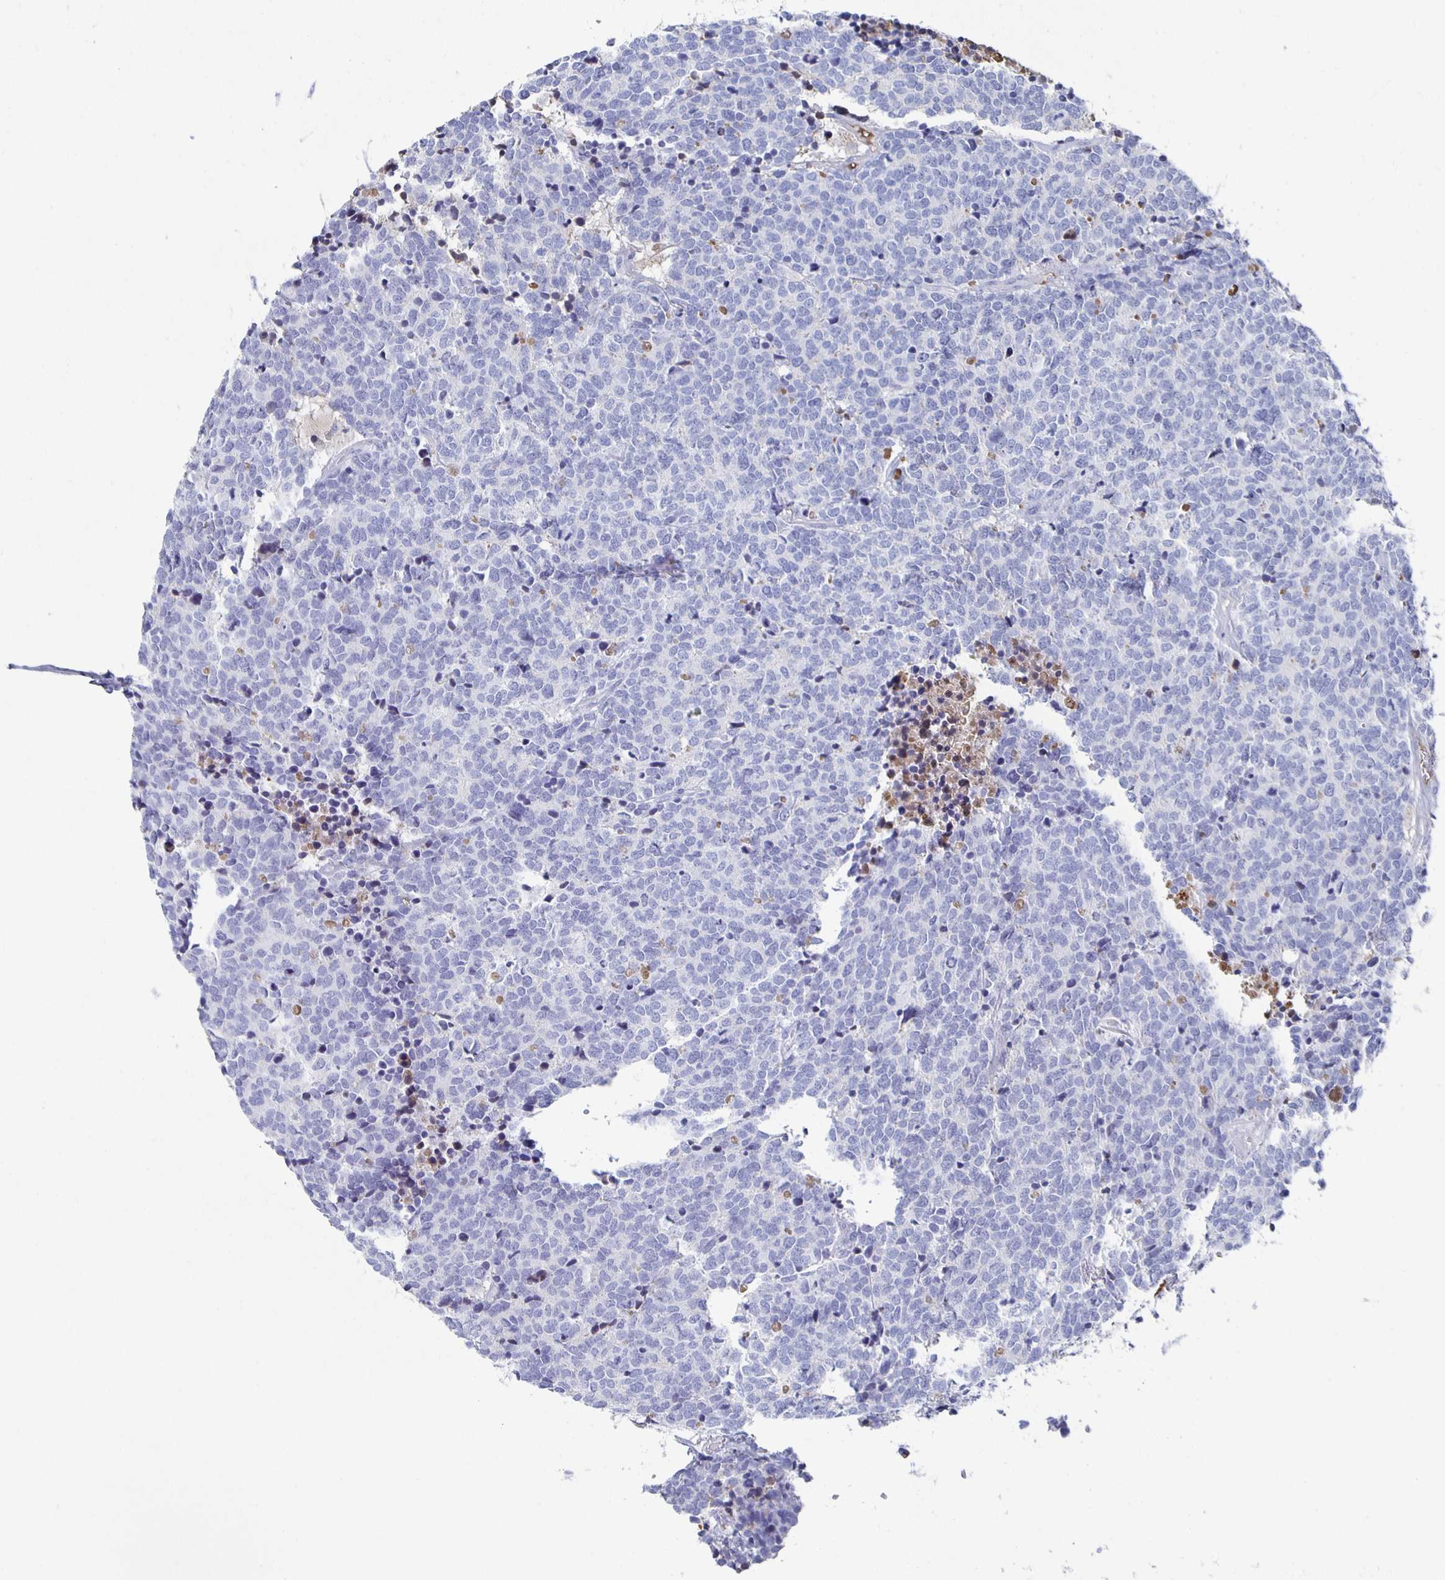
{"staining": {"intensity": "negative", "quantity": "none", "location": "none"}, "tissue": "carcinoid", "cell_type": "Tumor cells", "image_type": "cancer", "snomed": [{"axis": "morphology", "description": "Carcinoid, malignant, NOS"}, {"axis": "topography", "description": "Skin"}], "caption": "Immunohistochemistry of carcinoid reveals no expression in tumor cells. Nuclei are stained in blue.", "gene": "FGA", "patient": {"sex": "female", "age": 79}}